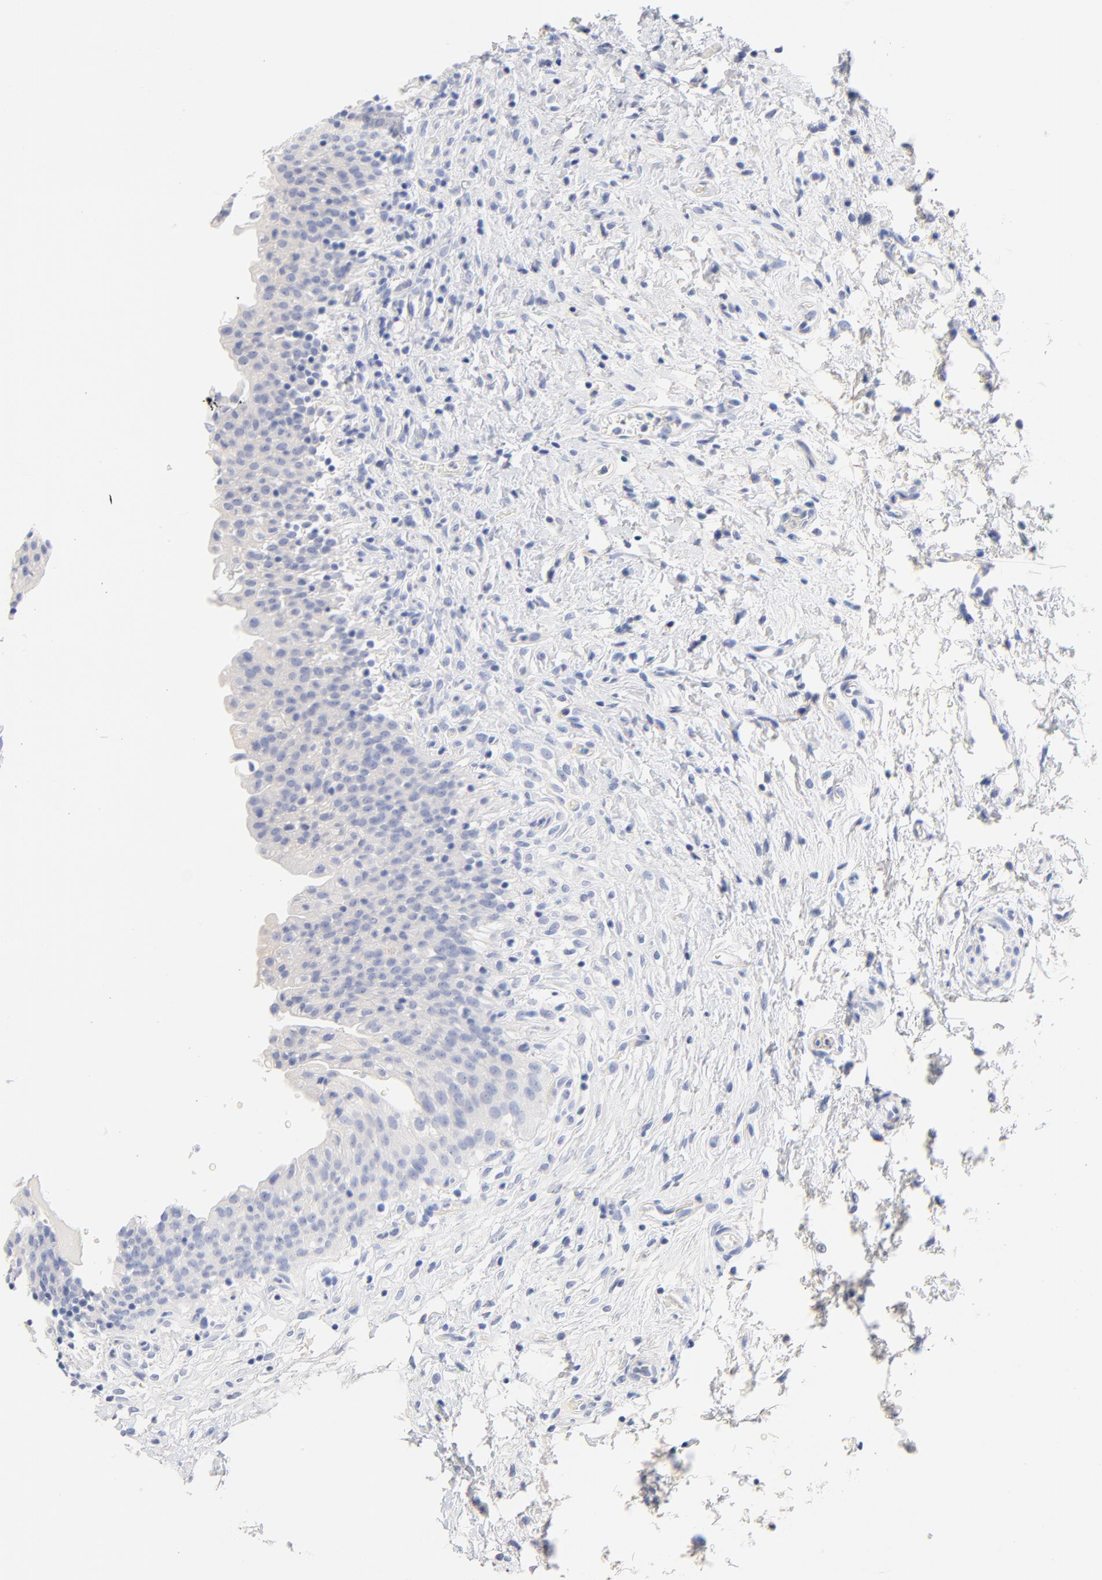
{"staining": {"intensity": "negative", "quantity": "none", "location": "none"}, "tissue": "urinary bladder", "cell_type": "Urothelial cells", "image_type": "normal", "snomed": [{"axis": "morphology", "description": "Normal tissue, NOS"}, {"axis": "topography", "description": "Urinary bladder"}], "caption": "This is an IHC image of benign human urinary bladder. There is no positivity in urothelial cells.", "gene": "CPS1", "patient": {"sex": "male", "age": 51}}